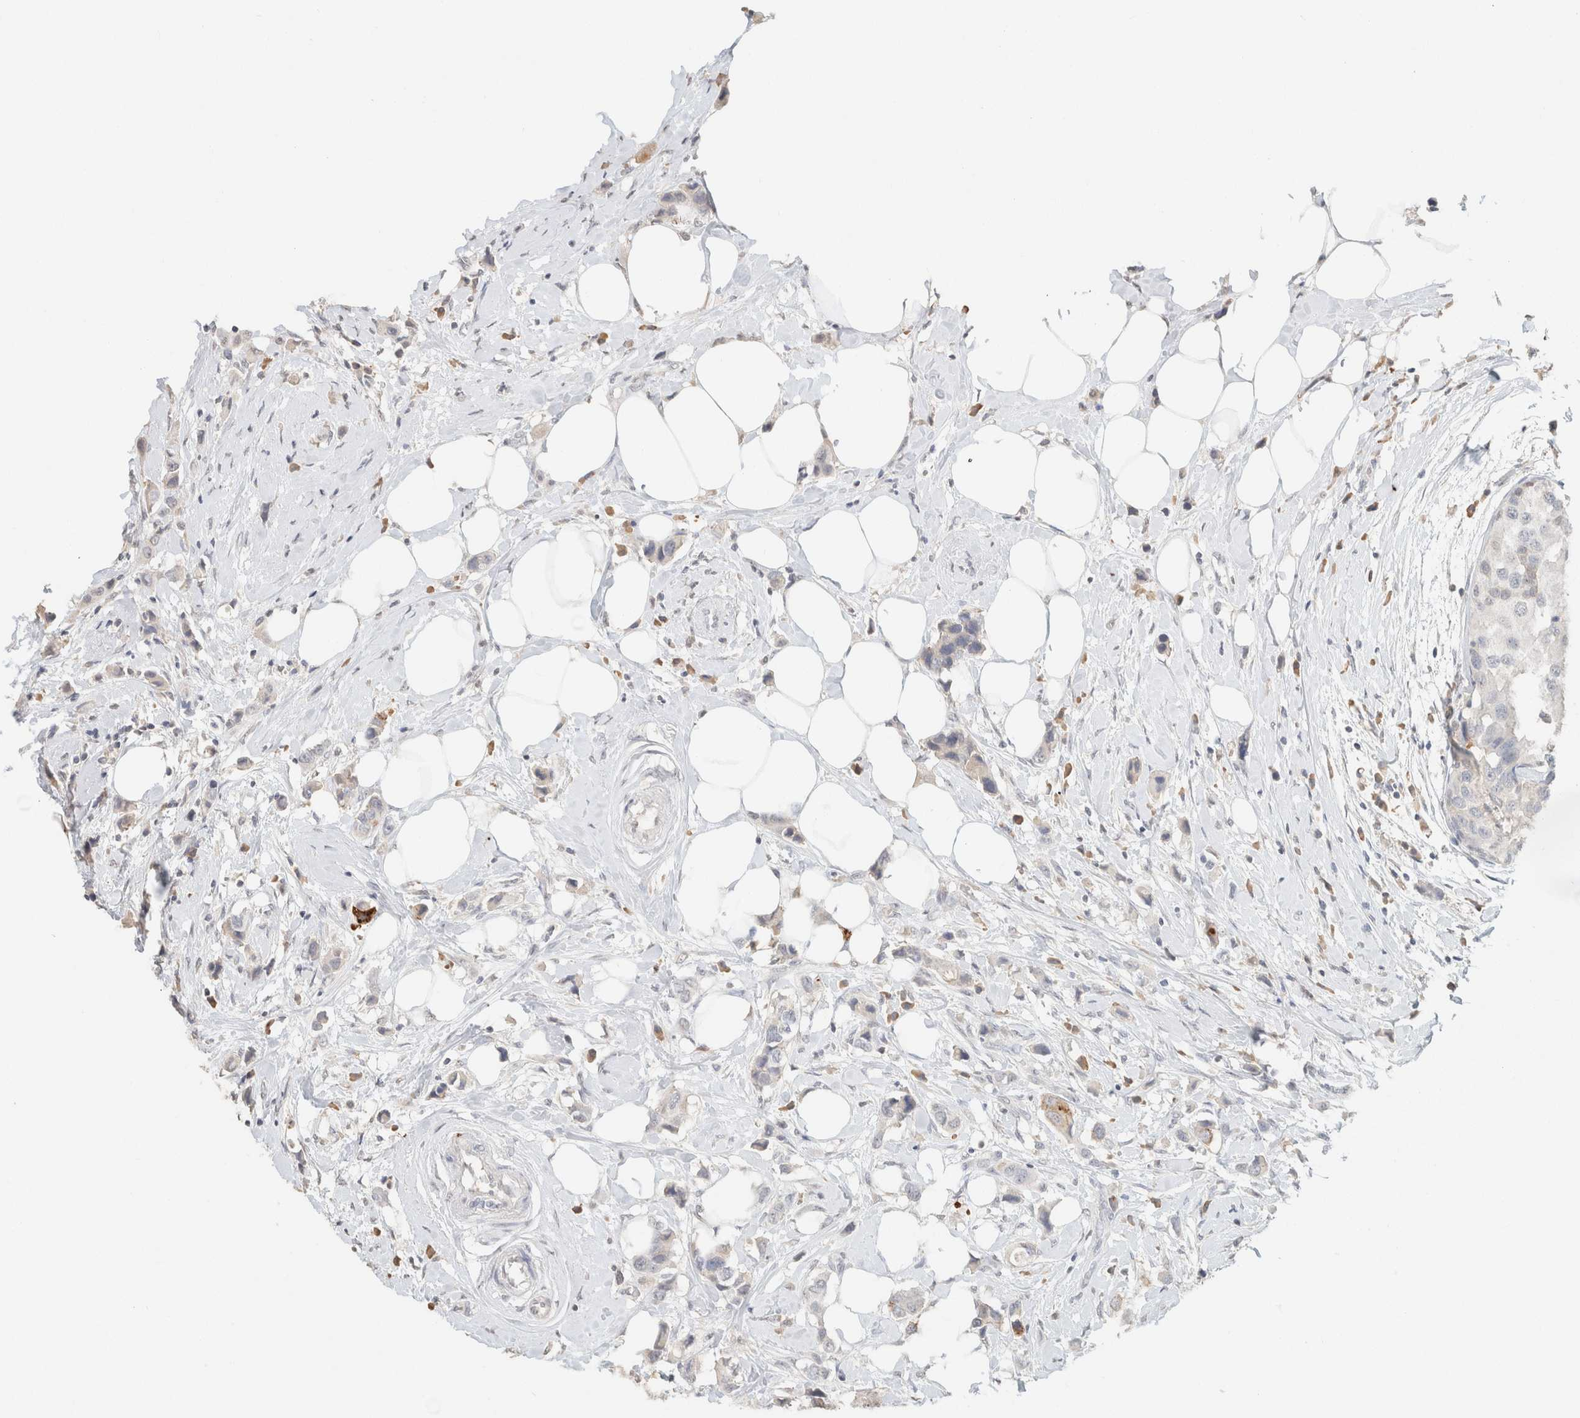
{"staining": {"intensity": "negative", "quantity": "none", "location": "none"}, "tissue": "breast cancer", "cell_type": "Tumor cells", "image_type": "cancer", "snomed": [{"axis": "morphology", "description": "Normal tissue, NOS"}, {"axis": "morphology", "description": "Duct carcinoma"}, {"axis": "topography", "description": "Breast"}], "caption": "A high-resolution micrograph shows IHC staining of breast intraductal carcinoma, which shows no significant expression in tumor cells.", "gene": "CPA1", "patient": {"sex": "female", "age": 50}}